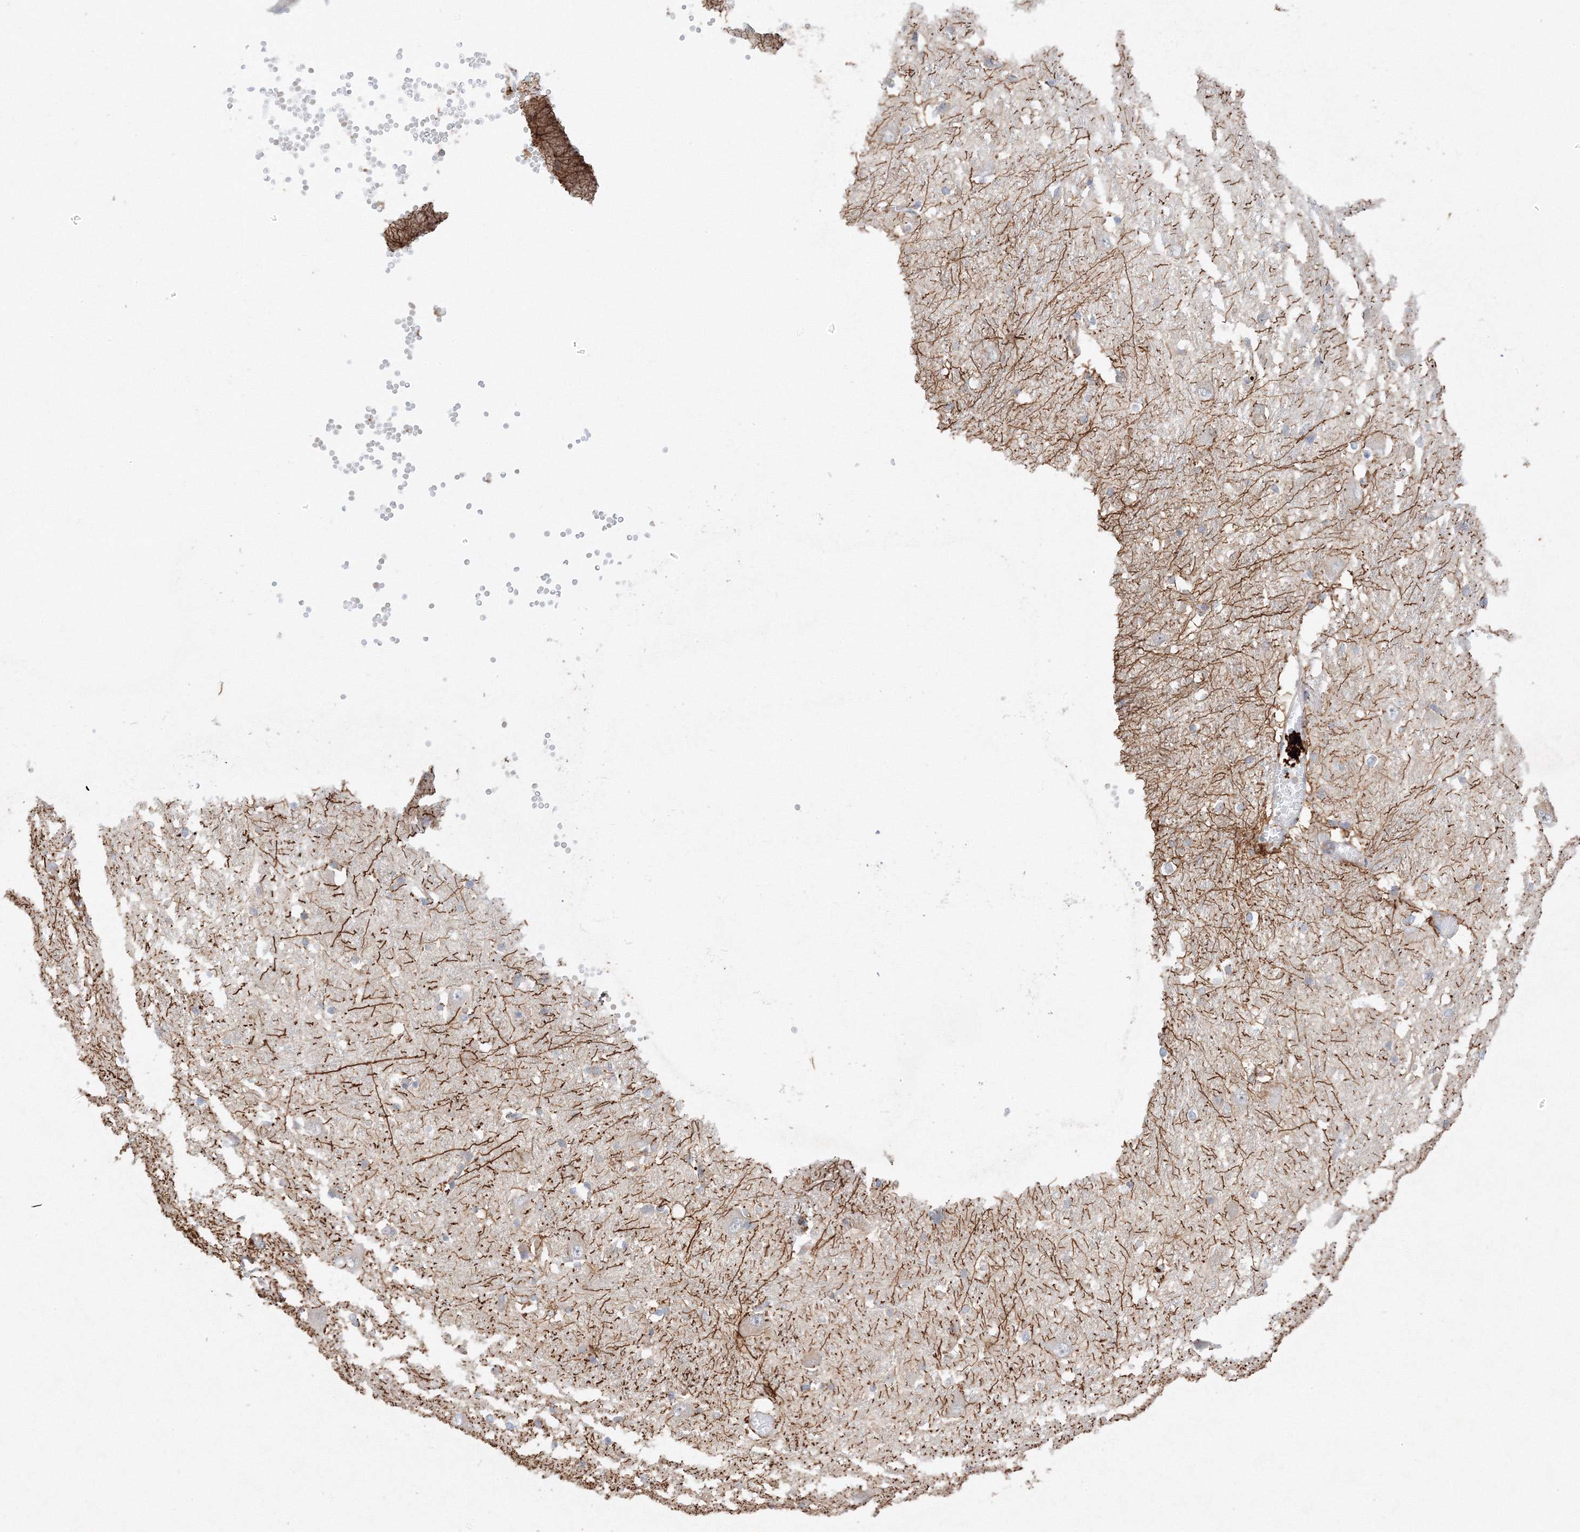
{"staining": {"intensity": "moderate", "quantity": "25%-75%", "location": "cytoplasmic/membranous"}, "tissue": "caudate", "cell_type": "Glial cells", "image_type": "normal", "snomed": [{"axis": "morphology", "description": "Normal tissue, NOS"}, {"axis": "topography", "description": "Lateral ventricle wall"}], "caption": "Immunohistochemical staining of unremarkable human caudate demonstrates medium levels of moderate cytoplasmic/membranous staining in approximately 25%-75% of glial cells.", "gene": "ETAA1", "patient": {"sex": "male", "age": 37}}